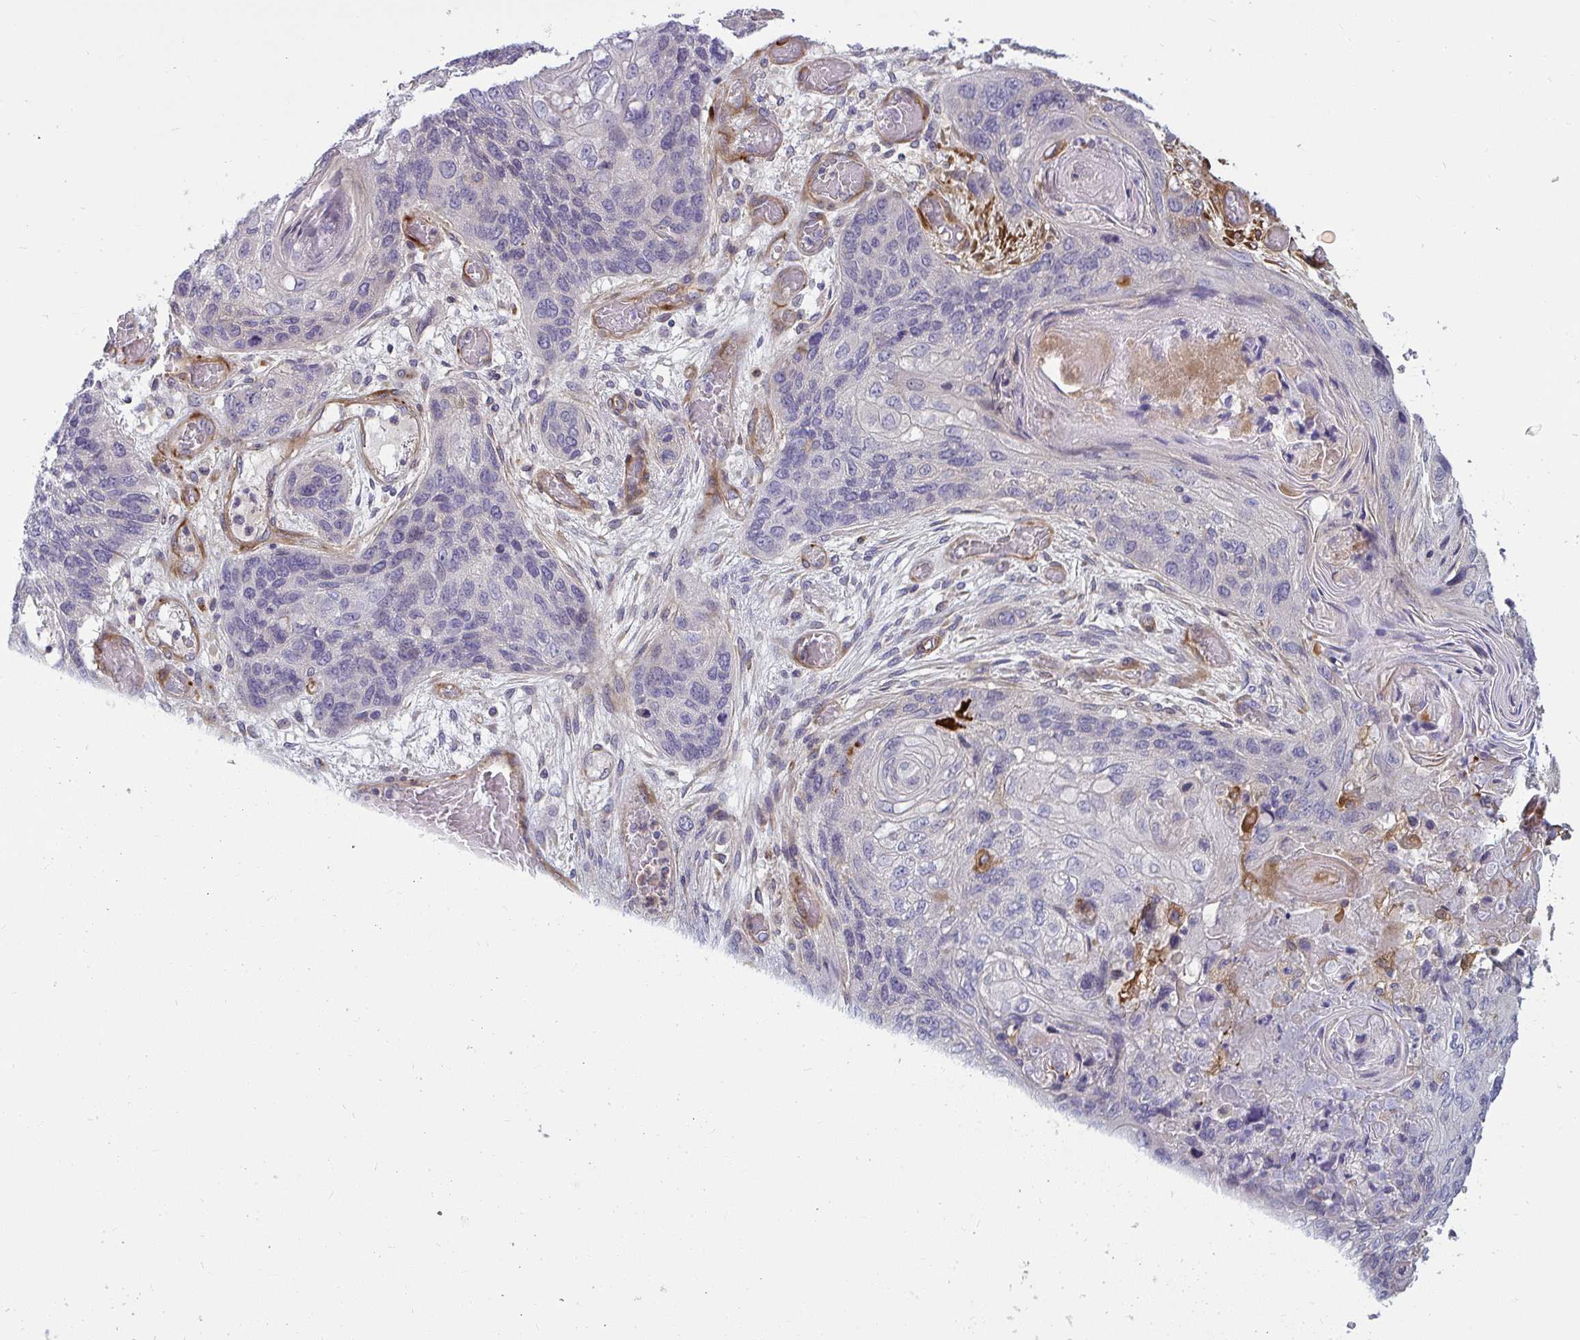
{"staining": {"intensity": "negative", "quantity": "none", "location": "none"}, "tissue": "lung cancer", "cell_type": "Tumor cells", "image_type": "cancer", "snomed": [{"axis": "morphology", "description": "Squamous cell carcinoma, NOS"}, {"axis": "morphology", "description": "Squamous cell carcinoma, metastatic, NOS"}, {"axis": "topography", "description": "Lymph node"}, {"axis": "topography", "description": "Lung"}], "caption": "Protein analysis of squamous cell carcinoma (lung) displays no significant positivity in tumor cells.", "gene": "IFIT3", "patient": {"sex": "male", "age": 41}}